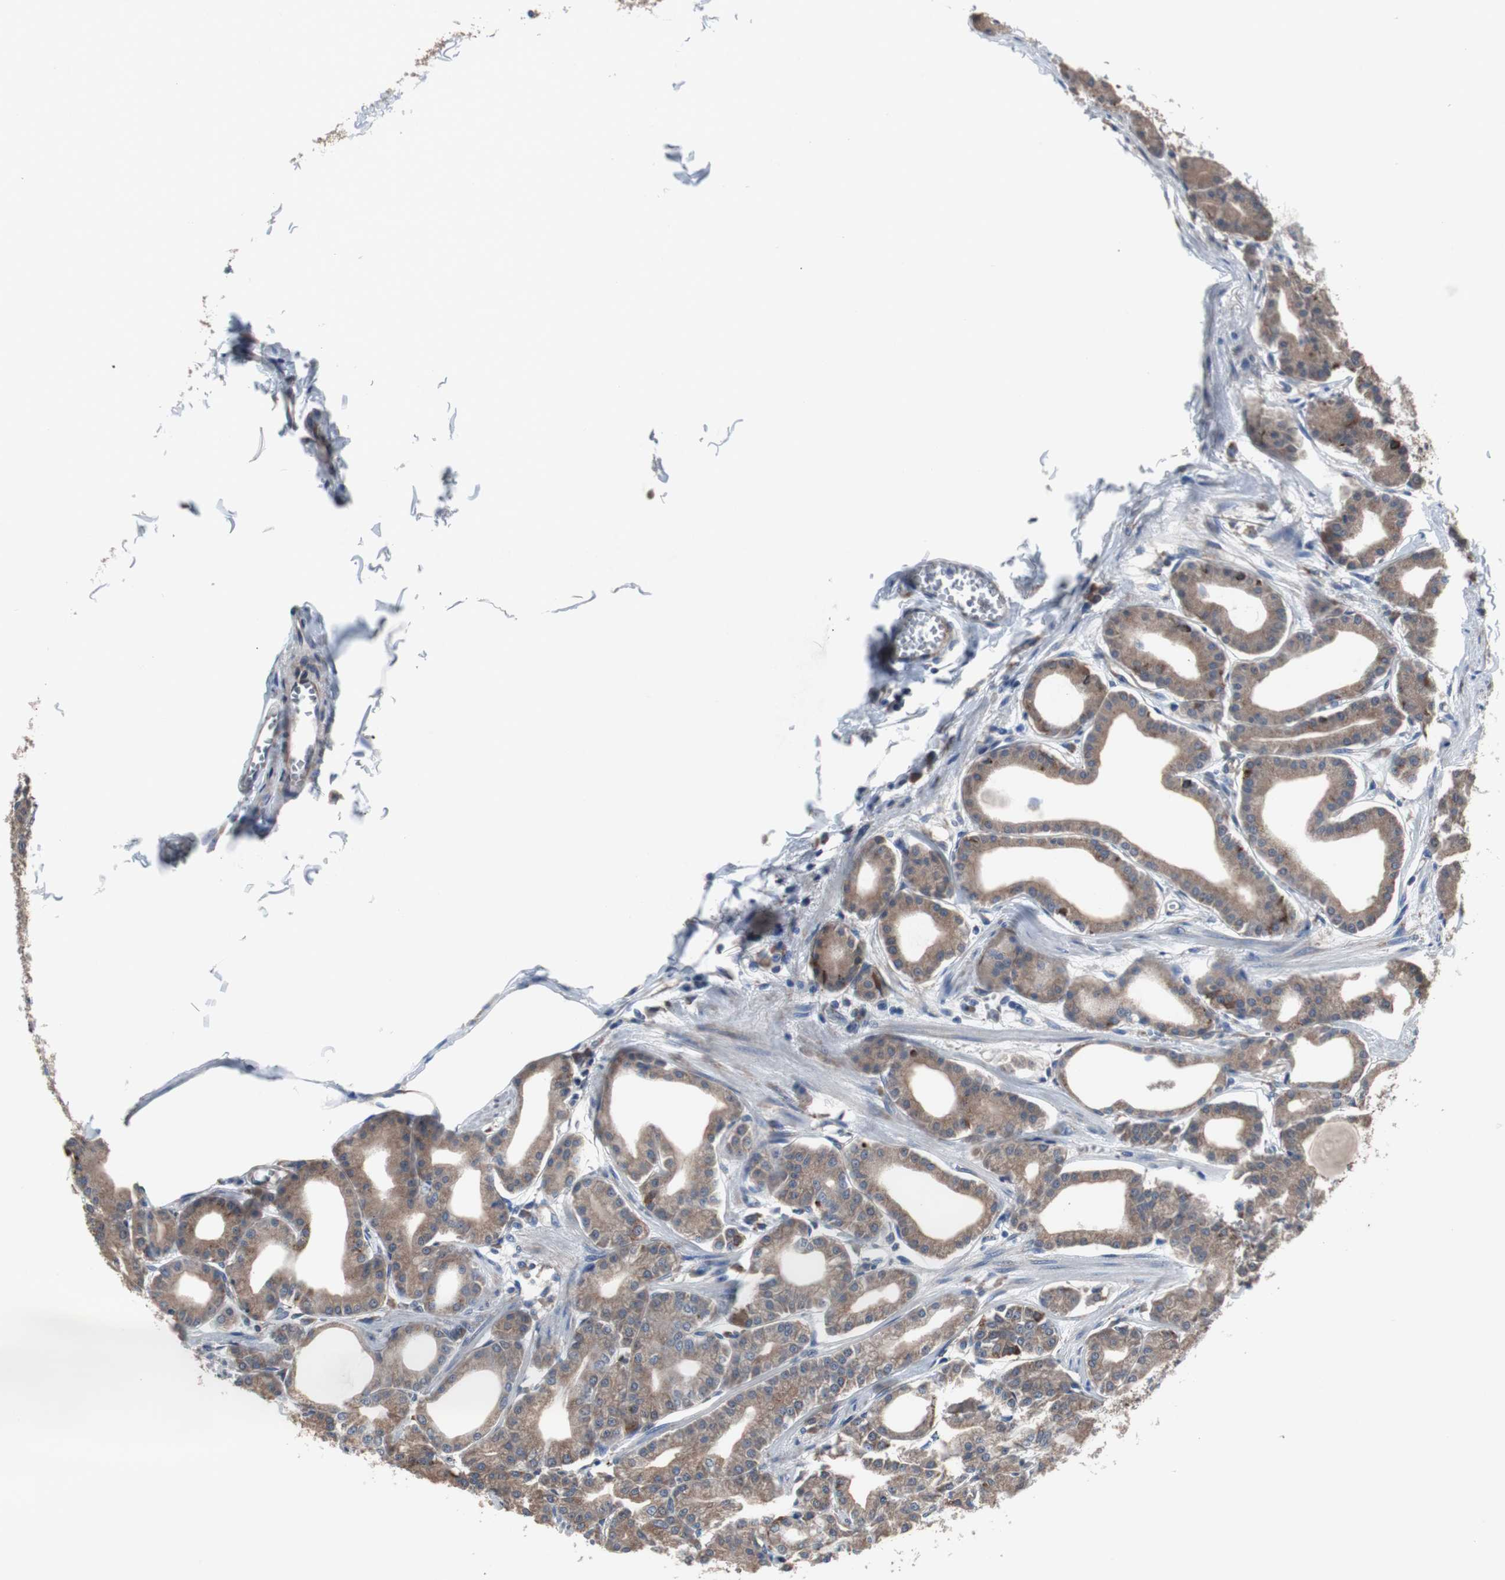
{"staining": {"intensity": "strong", "quantity": ">75%", "location": "cytoplasmic/membranous"}, "tissue": "stomach", "cell_type": "Glandular cells", "image_type": "normal", "snomed": [{"axis": "morphology", "description": "Normal tissue, NOS"}, {"axis": "topography", "description": "Stomach, lower"}], "caption": "Benign stomach demonstrates strong cytoplasmic/membranous expression in about >75% of glandular cells.", "gene": "USP10", "patient": {"sex": "male", "age": 71}}